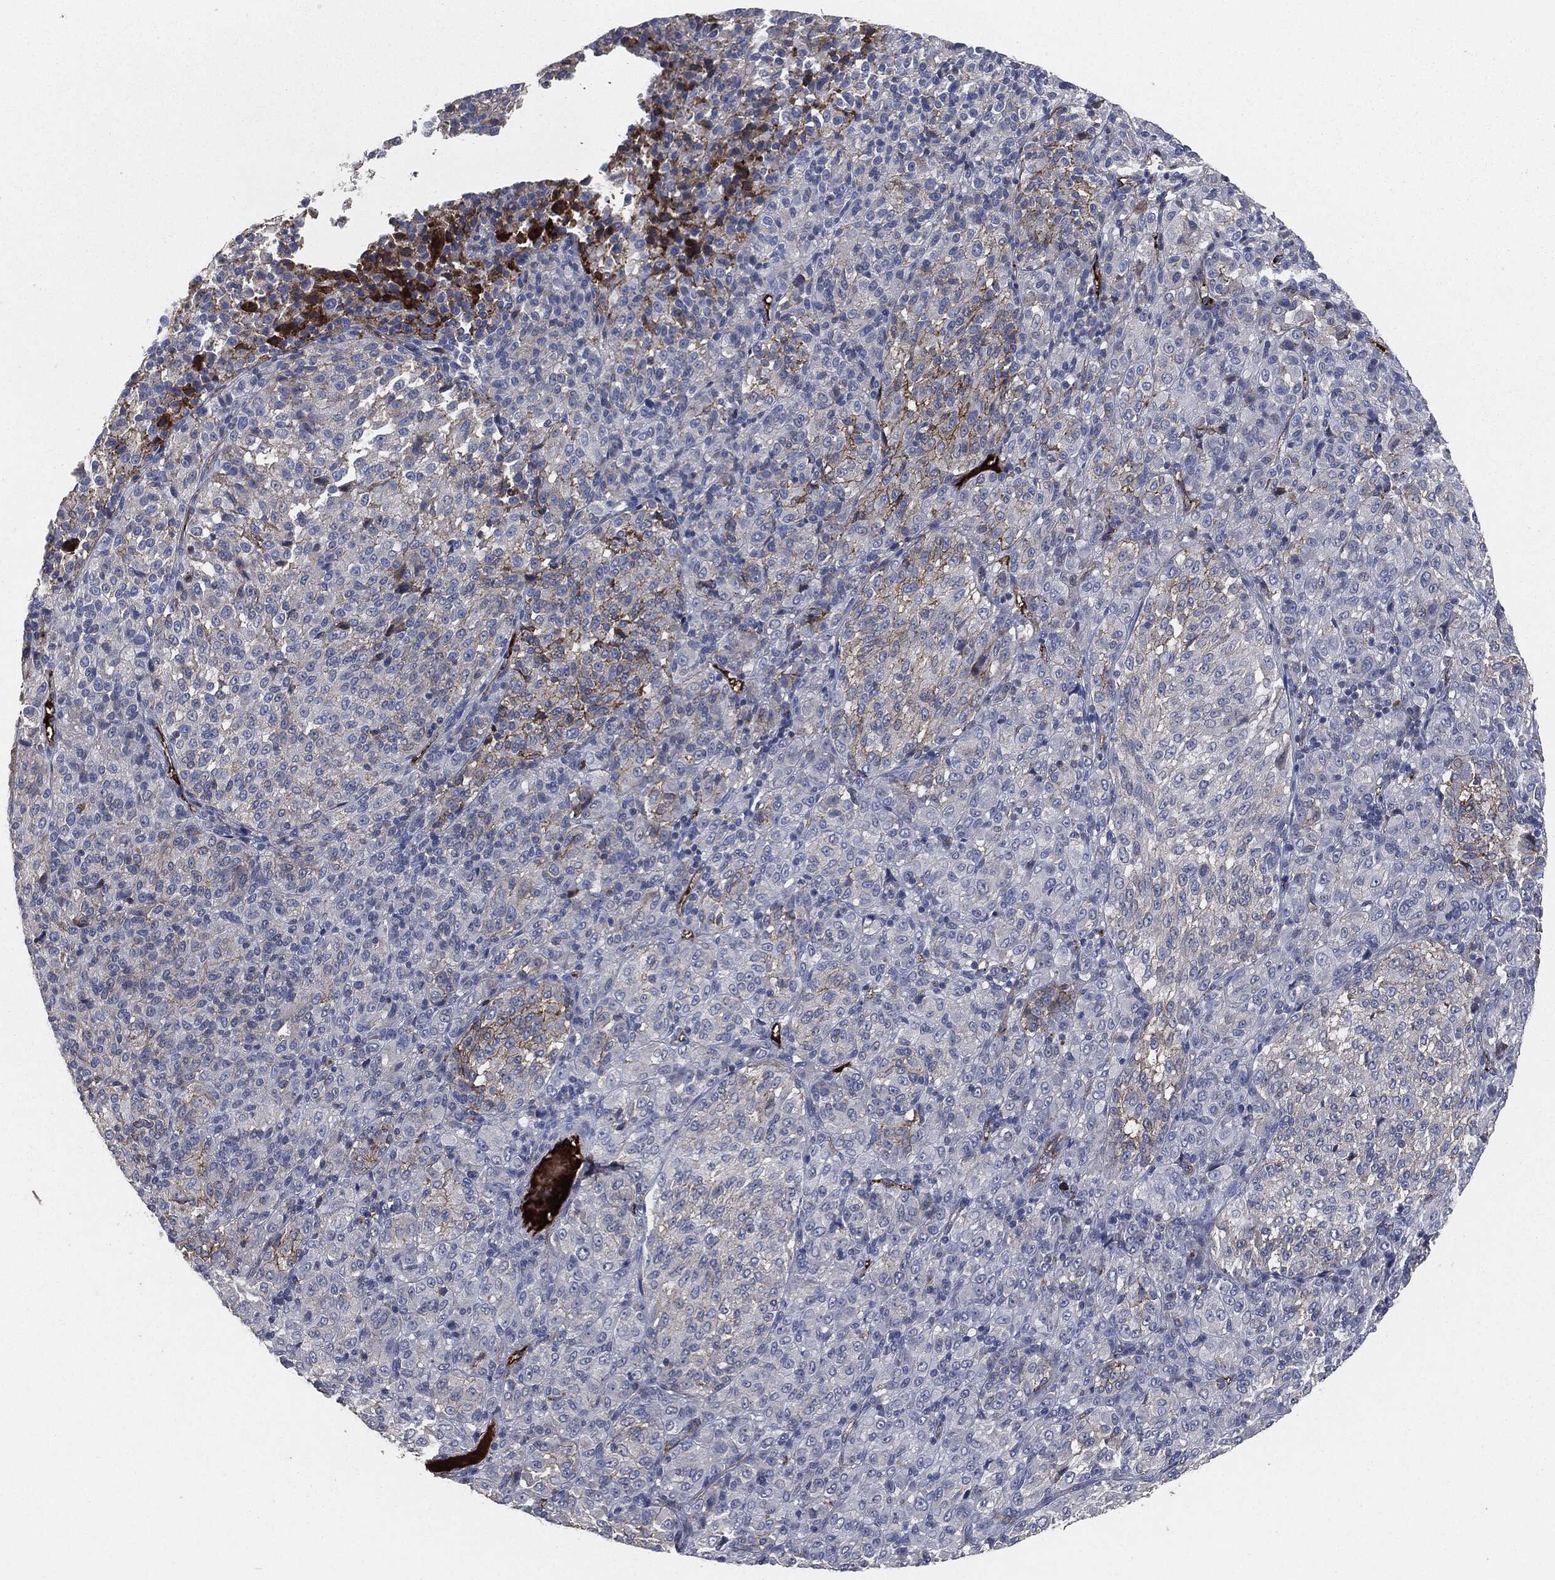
{"staining": {"intensity": "moderate", "quantity": "<25%", "location": "cytoplasmic/membranous"}, "tissue": "melanoma", "cell_type": "Tumor cells", "image_type": "cancer", "snomed": [{"axis": "morphology", "description": "Malignant melanoma, Metastatic site"}, {"axis": "topography", "description": "Brain"}], "caption": "Tumor cells demonstrate low levels of moderate cytoplasmic/membranous expression in about <25% of cells in human malignant melanoma (metastatic site). (DAB IHC, brown staining for protein, blue staining for nuclei).", "gene": "APOB", "patient": {"sex": "female", "age": 56}}